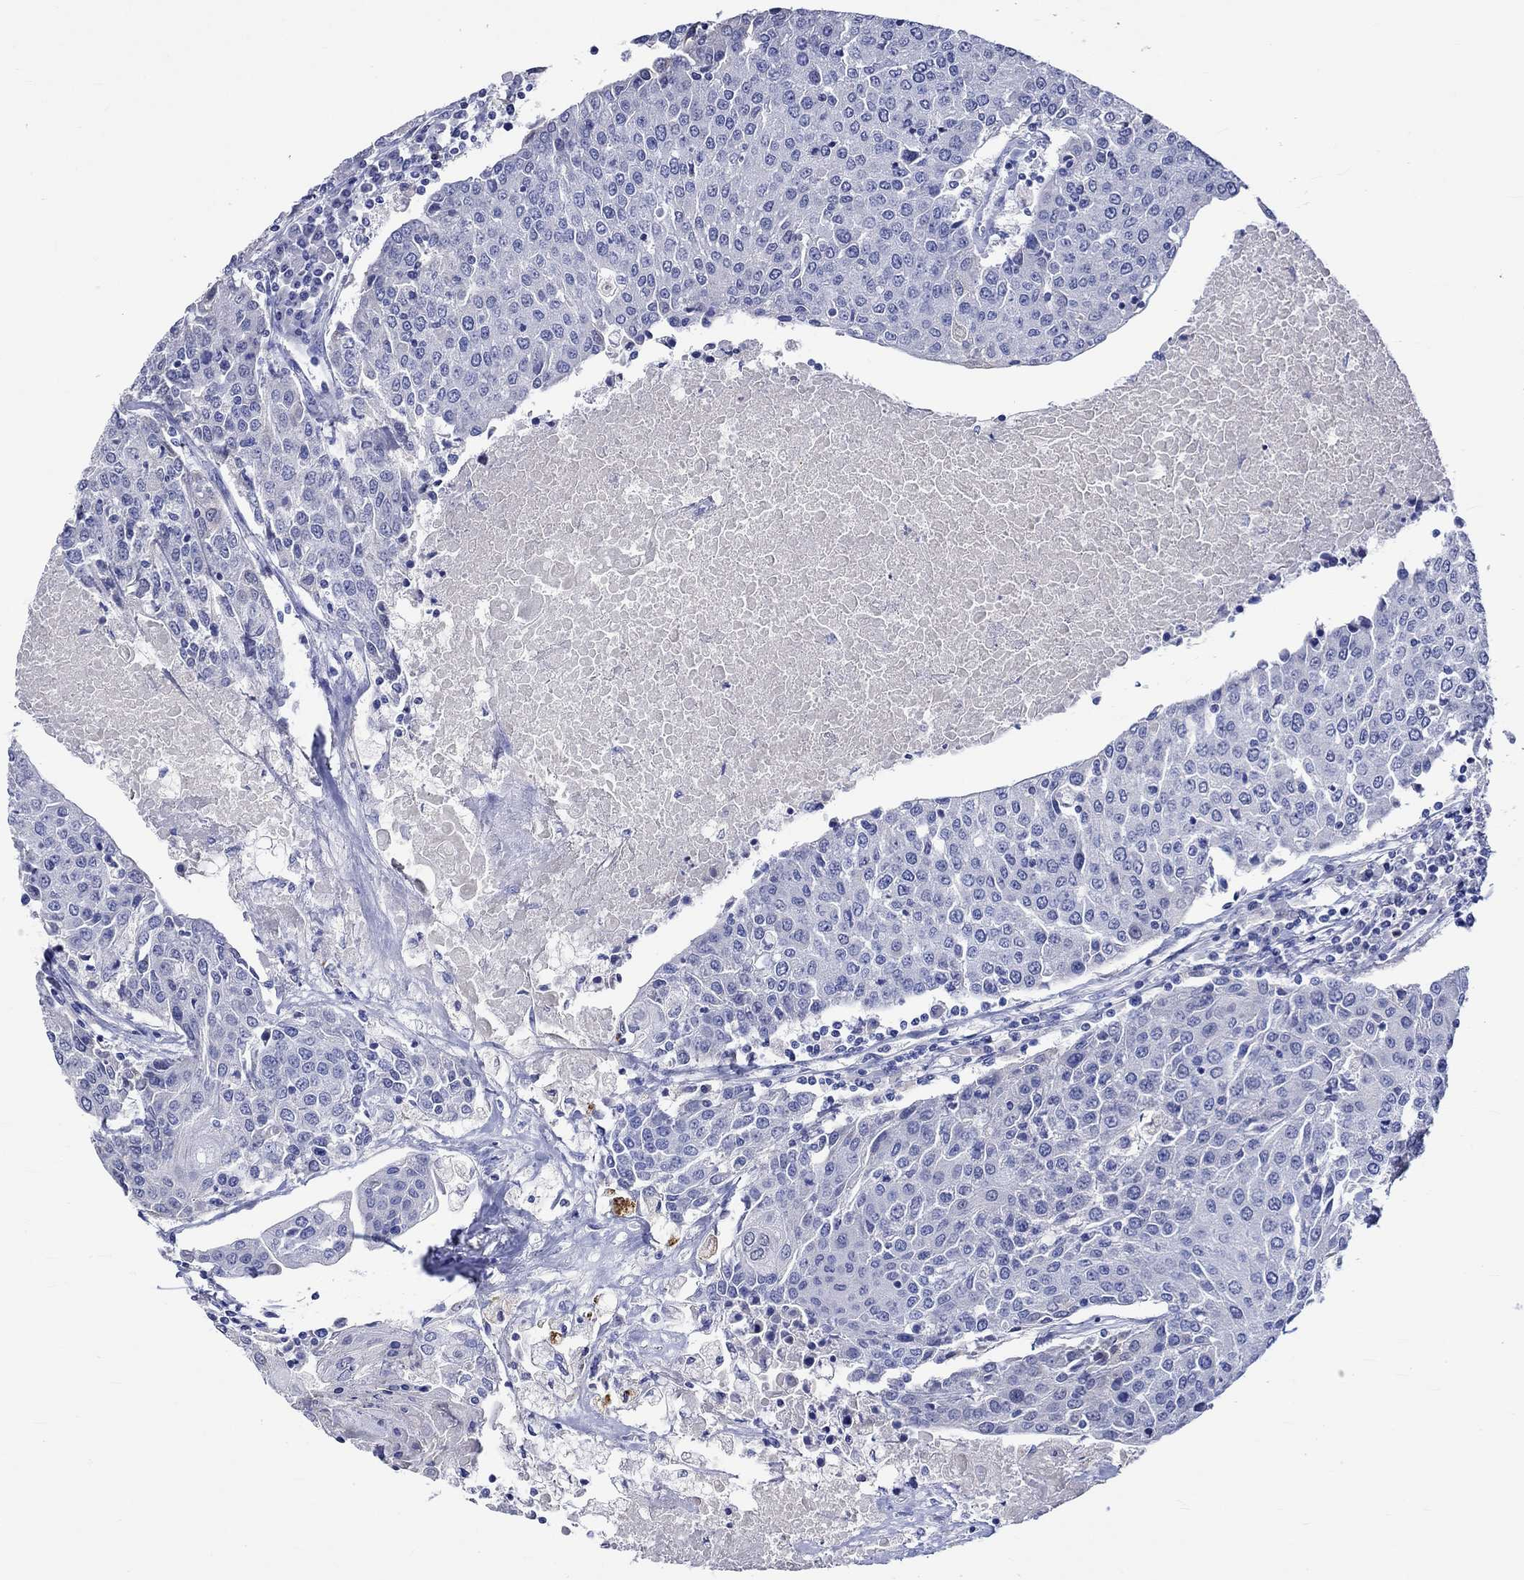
{"staining": {"intensity": "negative", "quantity": "none", "location": "none"}, "tissue": "urothelial cancer", "cell_type": "Tumor cells", "image_type": "cancer", "snomed": [{"axis": "morphology", "description": "Urothelial carcinoma, High grade"}, {"axis": "topography", "description": "Urinary bladder"}], "caption": "DAB immunohistochemical staining of high-grade urothelial carcinoma demonstrates no significant positivity in tumor cells.", "gene": "KLHL35", "patient": {"sex": "female", "age": 85}}